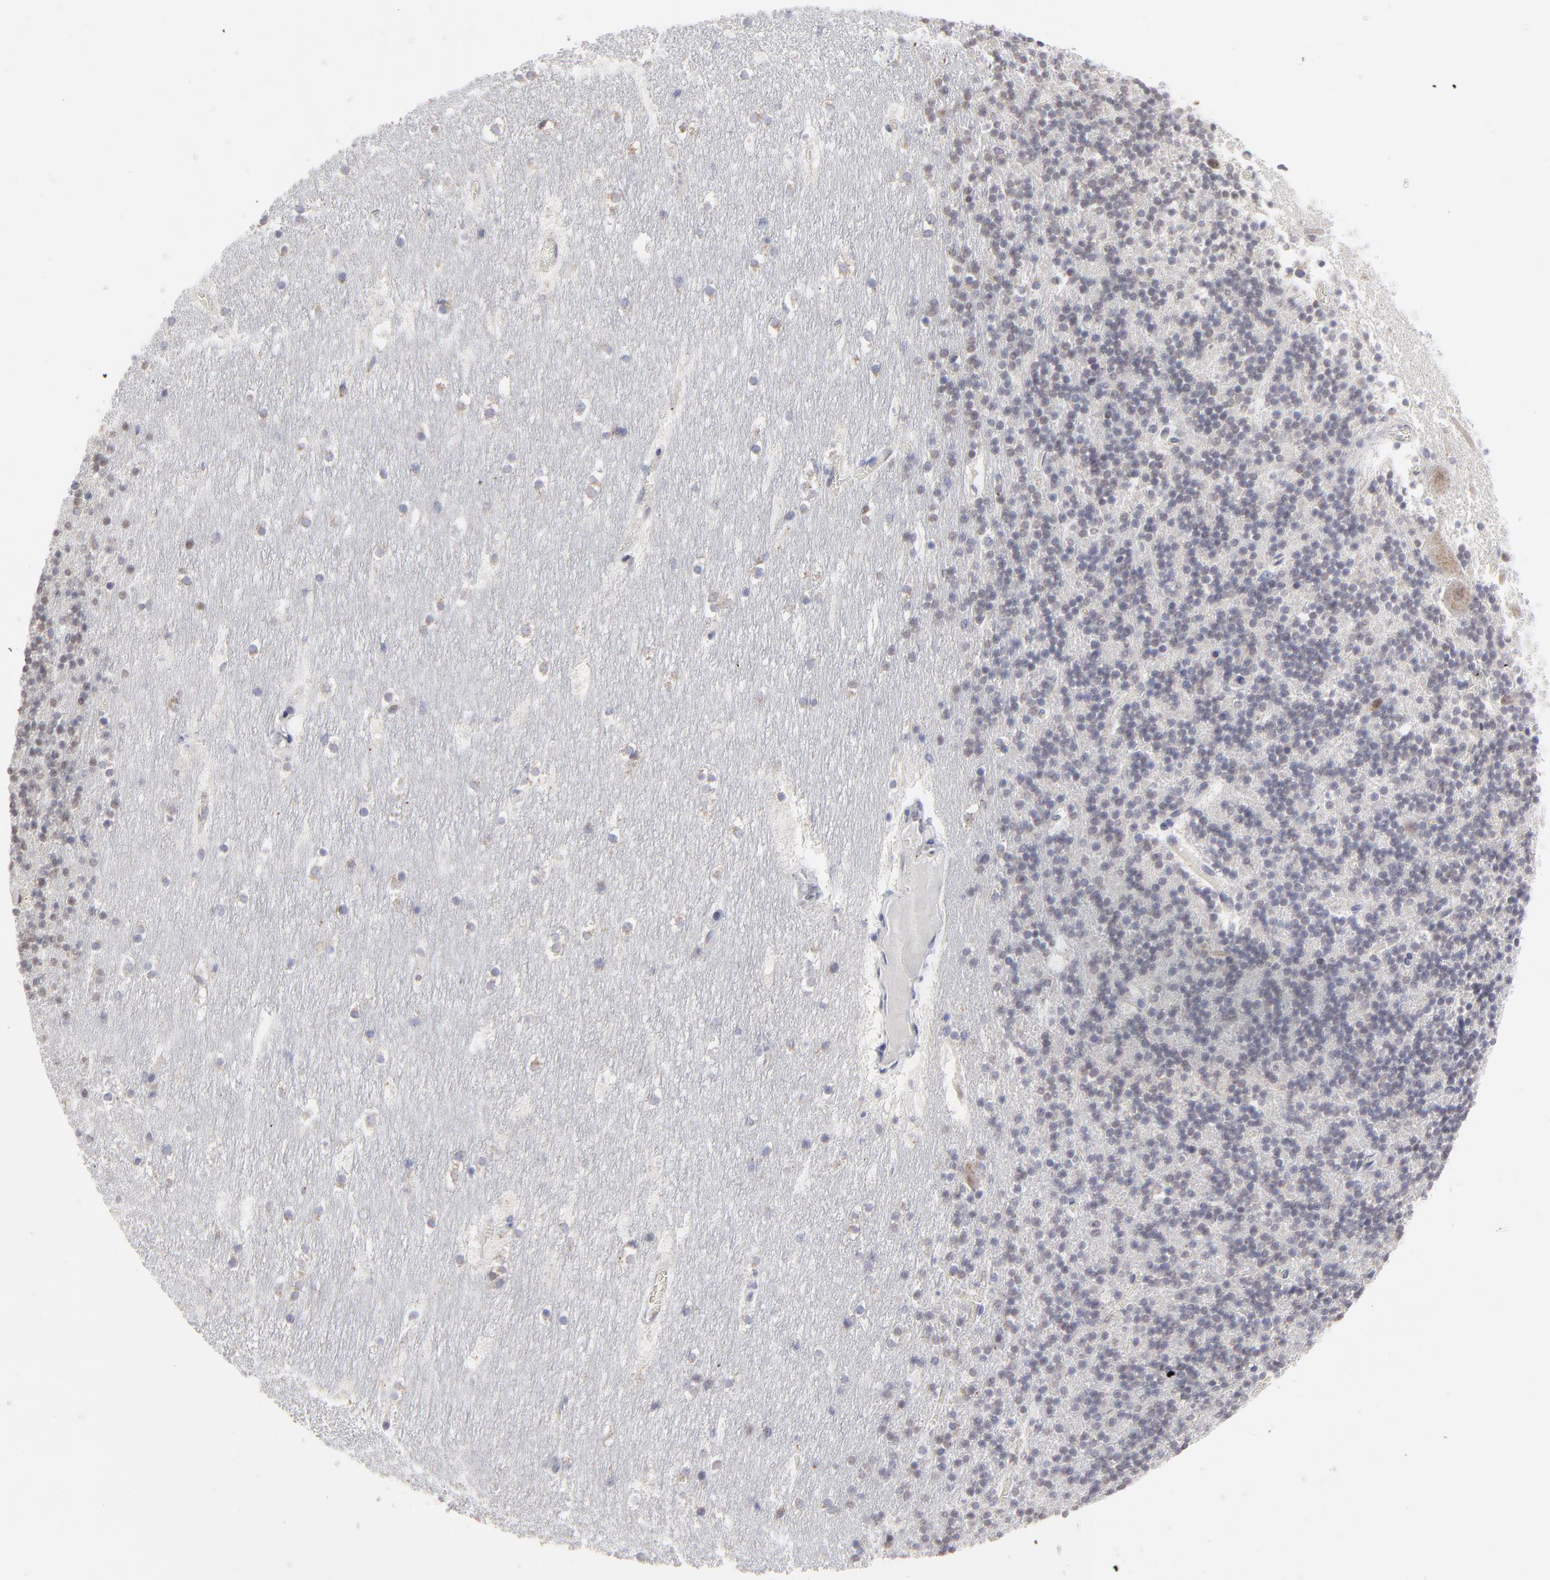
{"staining": {"intensity": "weak", "quantity": "<25%", "location": "cytoplasmic/membranous"}, "tissue": "cerebellum", "cell_type": "Cells in granular layer", "image_type": "normal", "snomed": [{"axis": "morphology", "description": "Normal tissue, NOS"}, {"axis": "topography", "description": "Cerebellum"}], "caption": "Photomicrograph shows no significant protein positivity in cells in granular layer of benign cerebellum.", "gene": "NCAPH", "patient": {"sex": "male", "age": 45}}